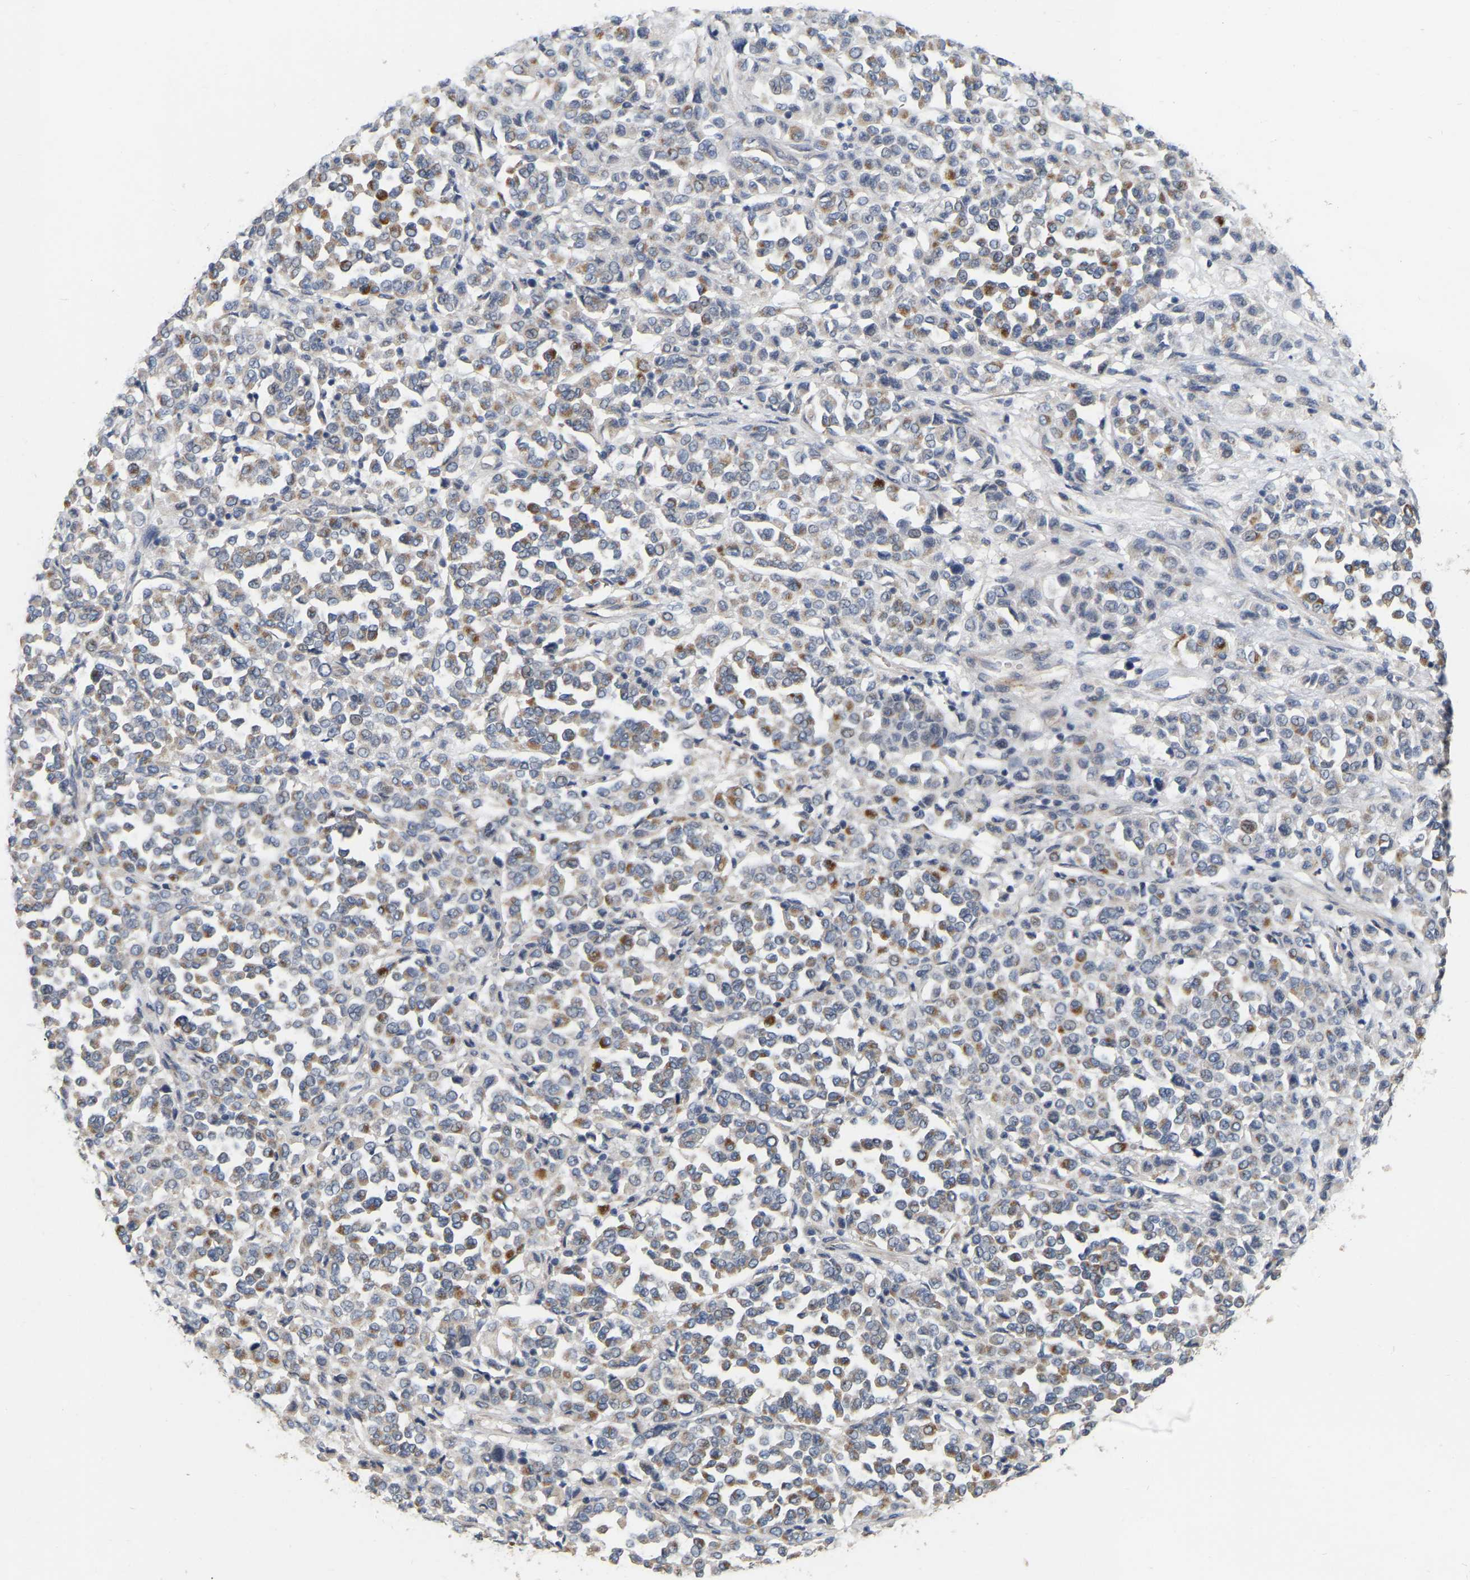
{"staining": {"intensity": "moderate", "quantity": "25%-75%", "location": "cytoplasmic/membranous"}, "tissue": "melanoma", "cell_type": "Tumor cells", "image_type": "cancer", "snomed": [{"axis": "morphology", "description": "Malignant melanoma, Metastatic site"}, {"axis": "topography", "description": "Pancreas"}], "caption": "A brown stain highlights moderate cytoplasmic/membranous staining of a protein in human malignant melanoma (metastatic site) tumor cells. Ihc stains the protein of interest in brown and the nuclei are stained blue.", "gene": "SSH1", "patient": {"sex": "female", "age": 30}}